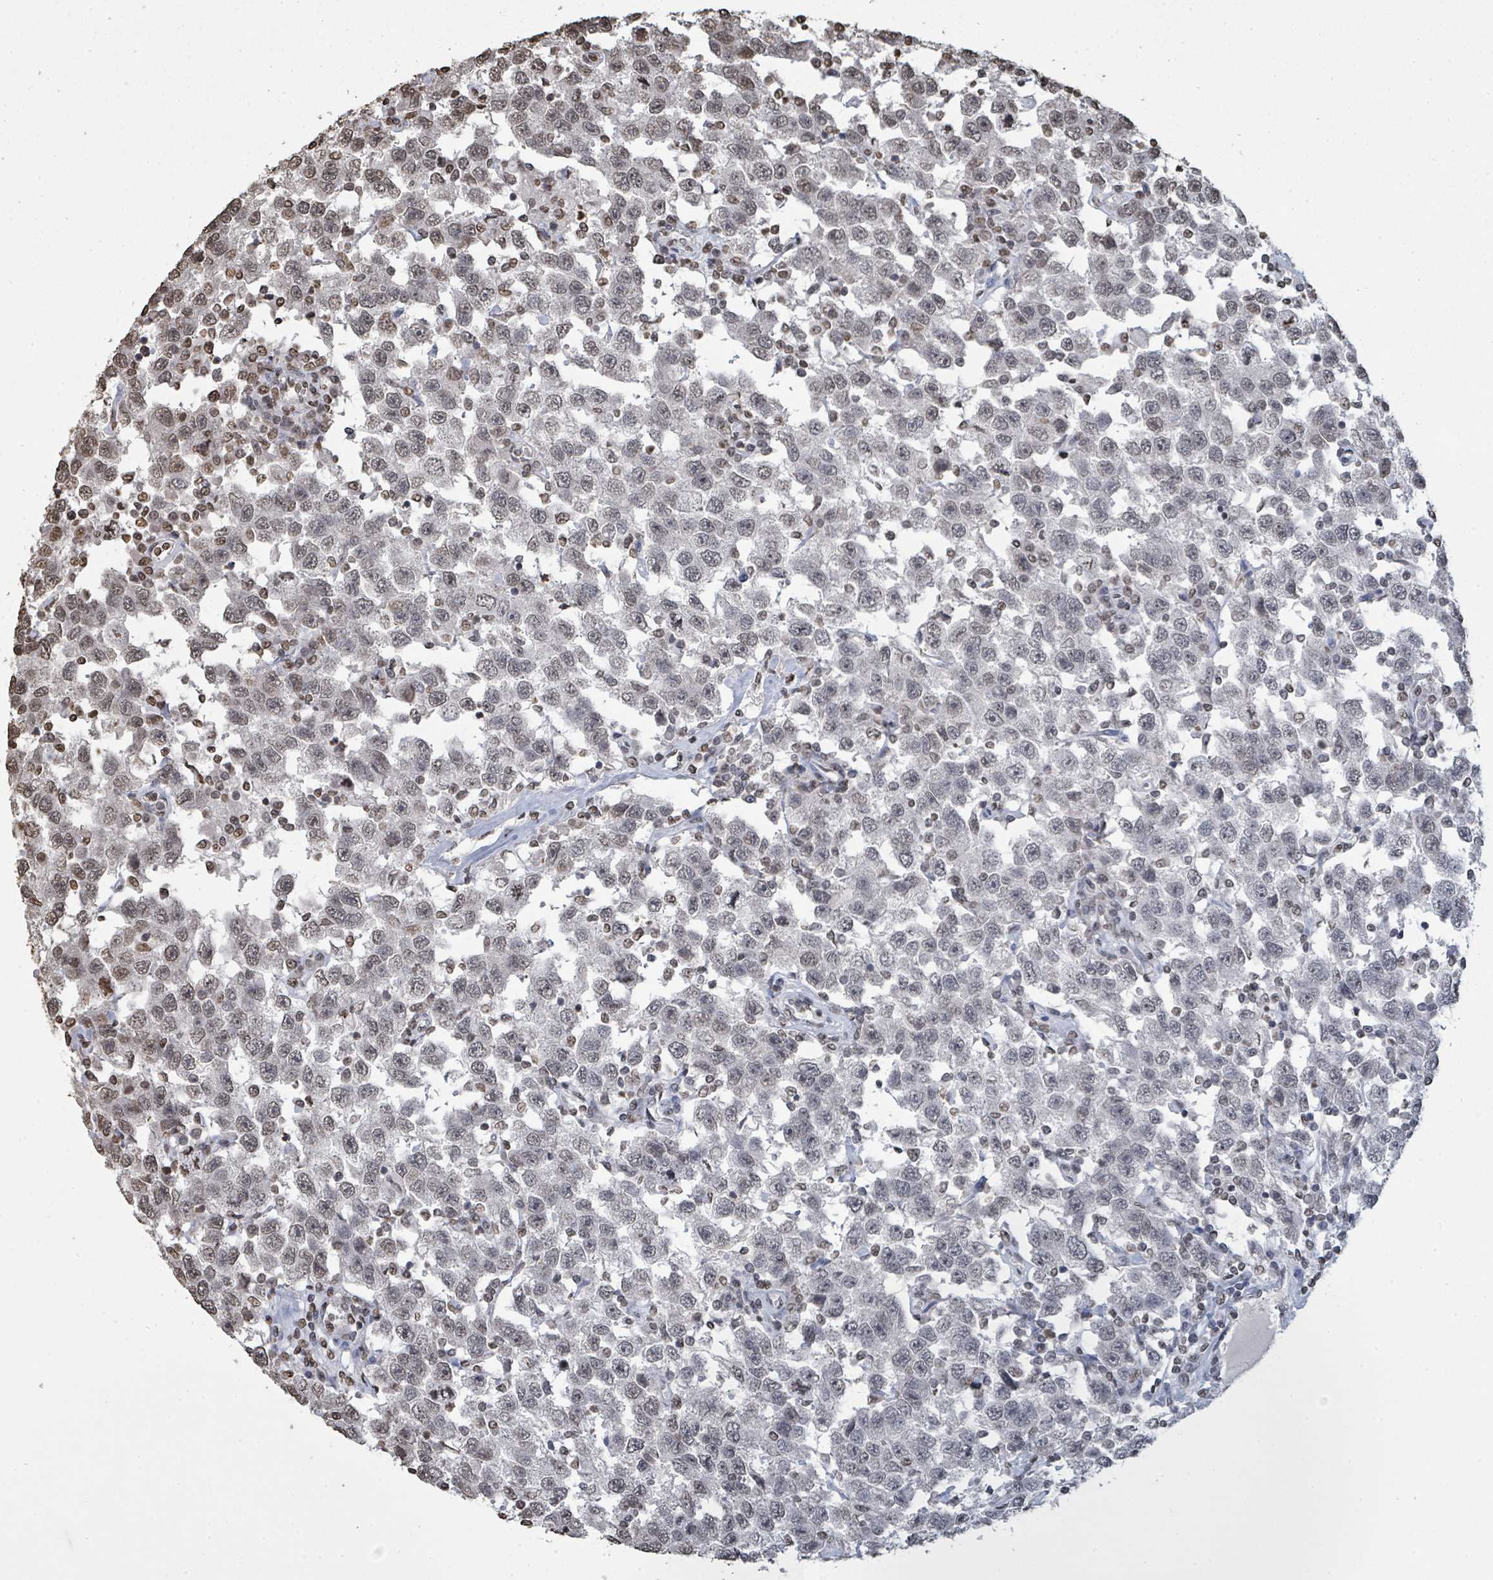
{"staining": {"intensity": "weak", "quantity": "<25%", "location": "nuclear"}, "tissue": "testis cancer", "cell_type": "Tumor cells", "image_type": "cancer", "snomed": [{"axis": "morphology", "description": "Seminoma, NOS"}, {"axis": "topography", "description": "Testis"}], "caption": "The micrograph reveals no staining of tumor cells in testis cancer (seminoma). Brightfield microscopy of immunohistochemistry (IHC) stained with DAB (3,3'-diaminobenzidine) (brown) and hematoxylin (blue), captured at high magnification.", "gene": "MRPS12", "patient": {"sex": "male", "age": 41}}